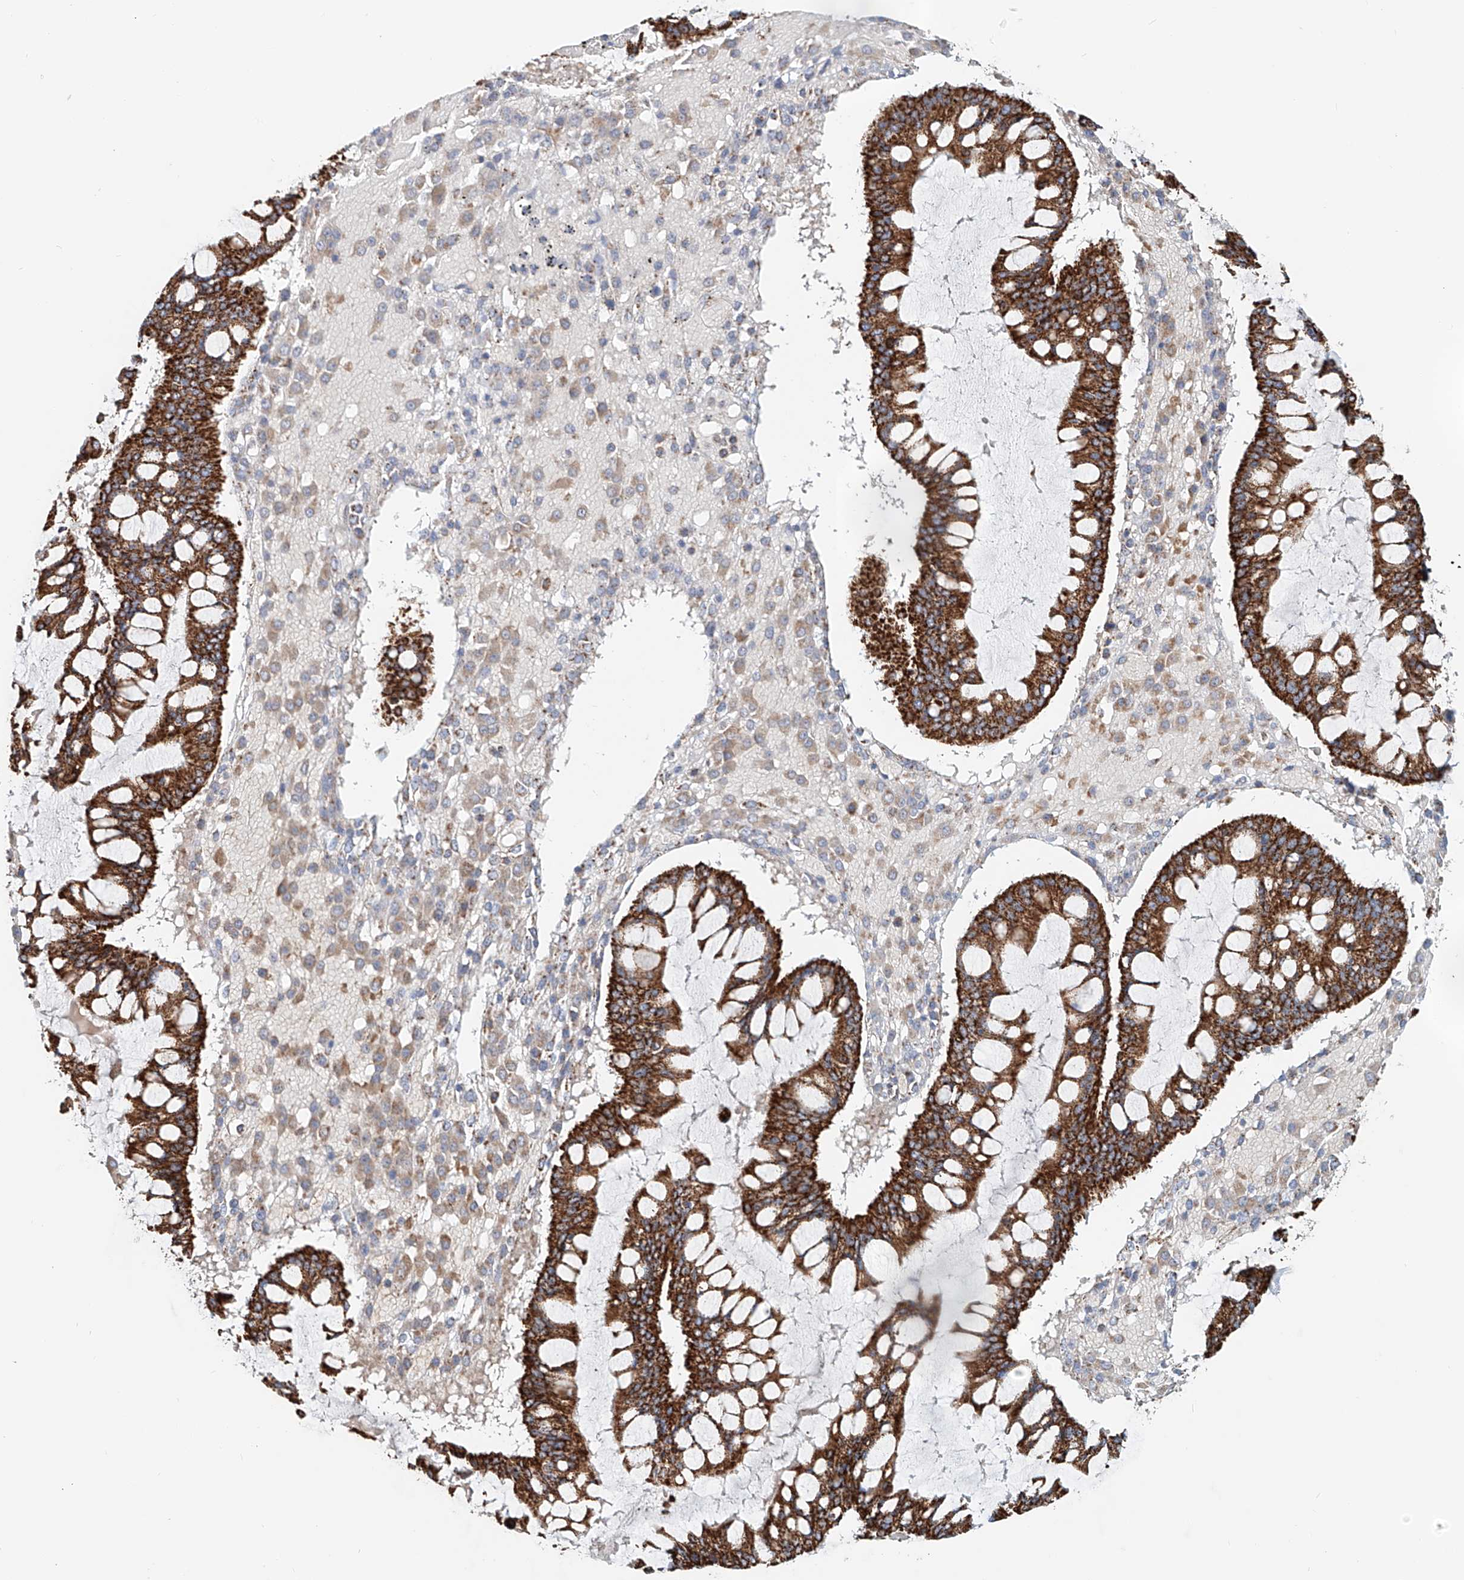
{"staining": {"intensity": "strong", "quantity": ">75%", "location": "cytoplasmic/membranous"}, "tissue": "ovarian cancer", "cell_type": "Tumor cells", "image_type": "cancer", "snomed": [{"axis": "morphology", "description": "Cystadenocarcinoma, mucinous, NOS"}, {"axis": "topography", "description": "Ovary"}], "caption": "This is a micrograph of immunohistochemistry (IHC) staining of ovarian cancer, which shows strong positivity in the cytoplasmic/membranous of tumor cells.", "gene": "CARD10", "patient": {"sex": "female", "age": 73}}